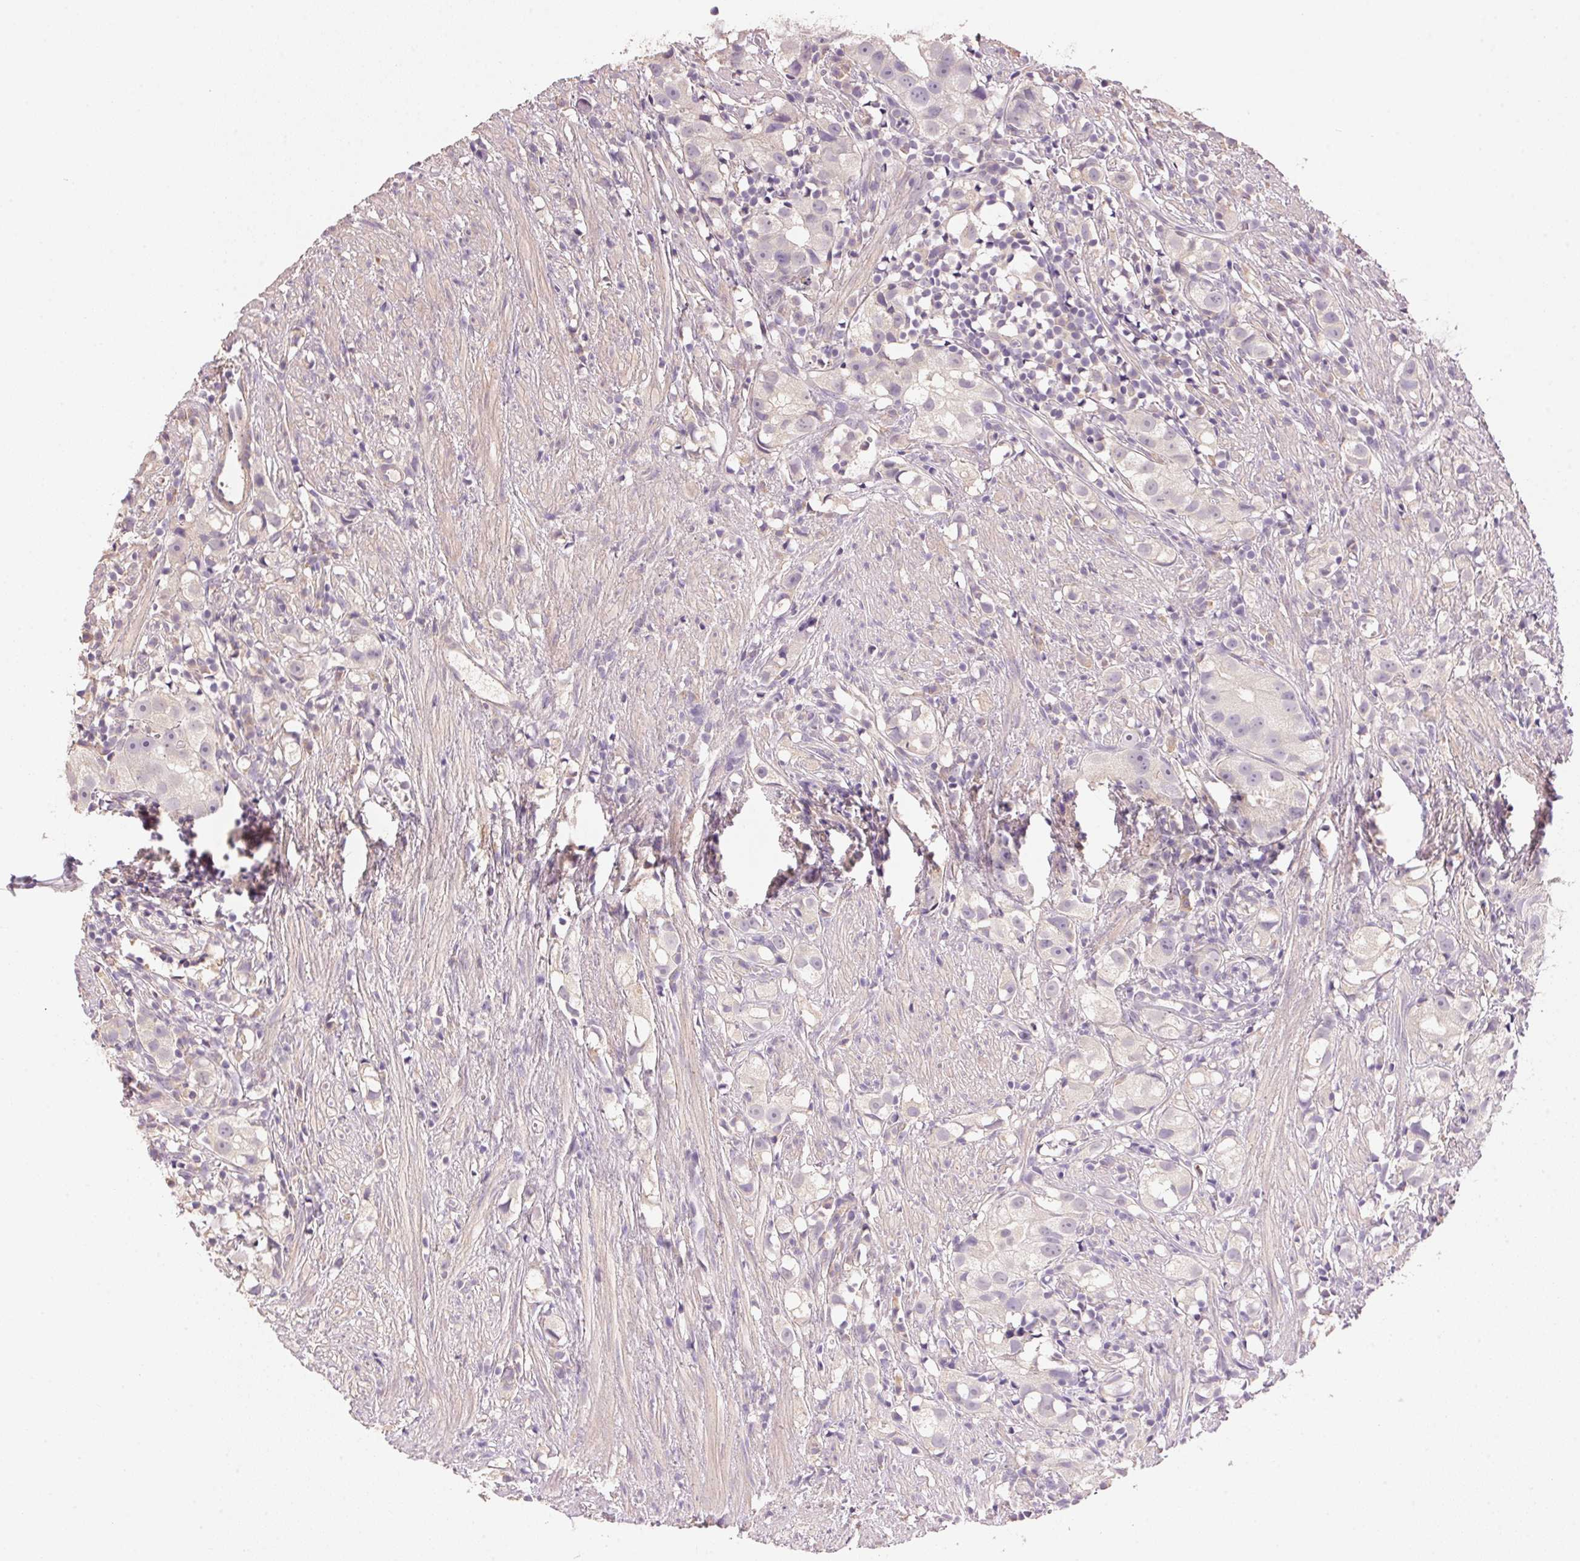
{"staining": {"intensity": "negative", "quantity": "none", "location": "none"}, "tissue": "prostate cancer", "cell_type": "Tumor cells", "image_type": "cancer", "snomed": [{"axis": "morphology", "description": "Adenocarcinoma, High grade"}, {"axis": "topography", "description": "Prostate"}], "caption": "Prostate cancer was stained to show a protein in brown. There is no significant expression in tumor cells. (DAB IHC with hematoxylin counter stain).", "gene": "LYZL6", "patient": {"sex": "male", "age": 68}}